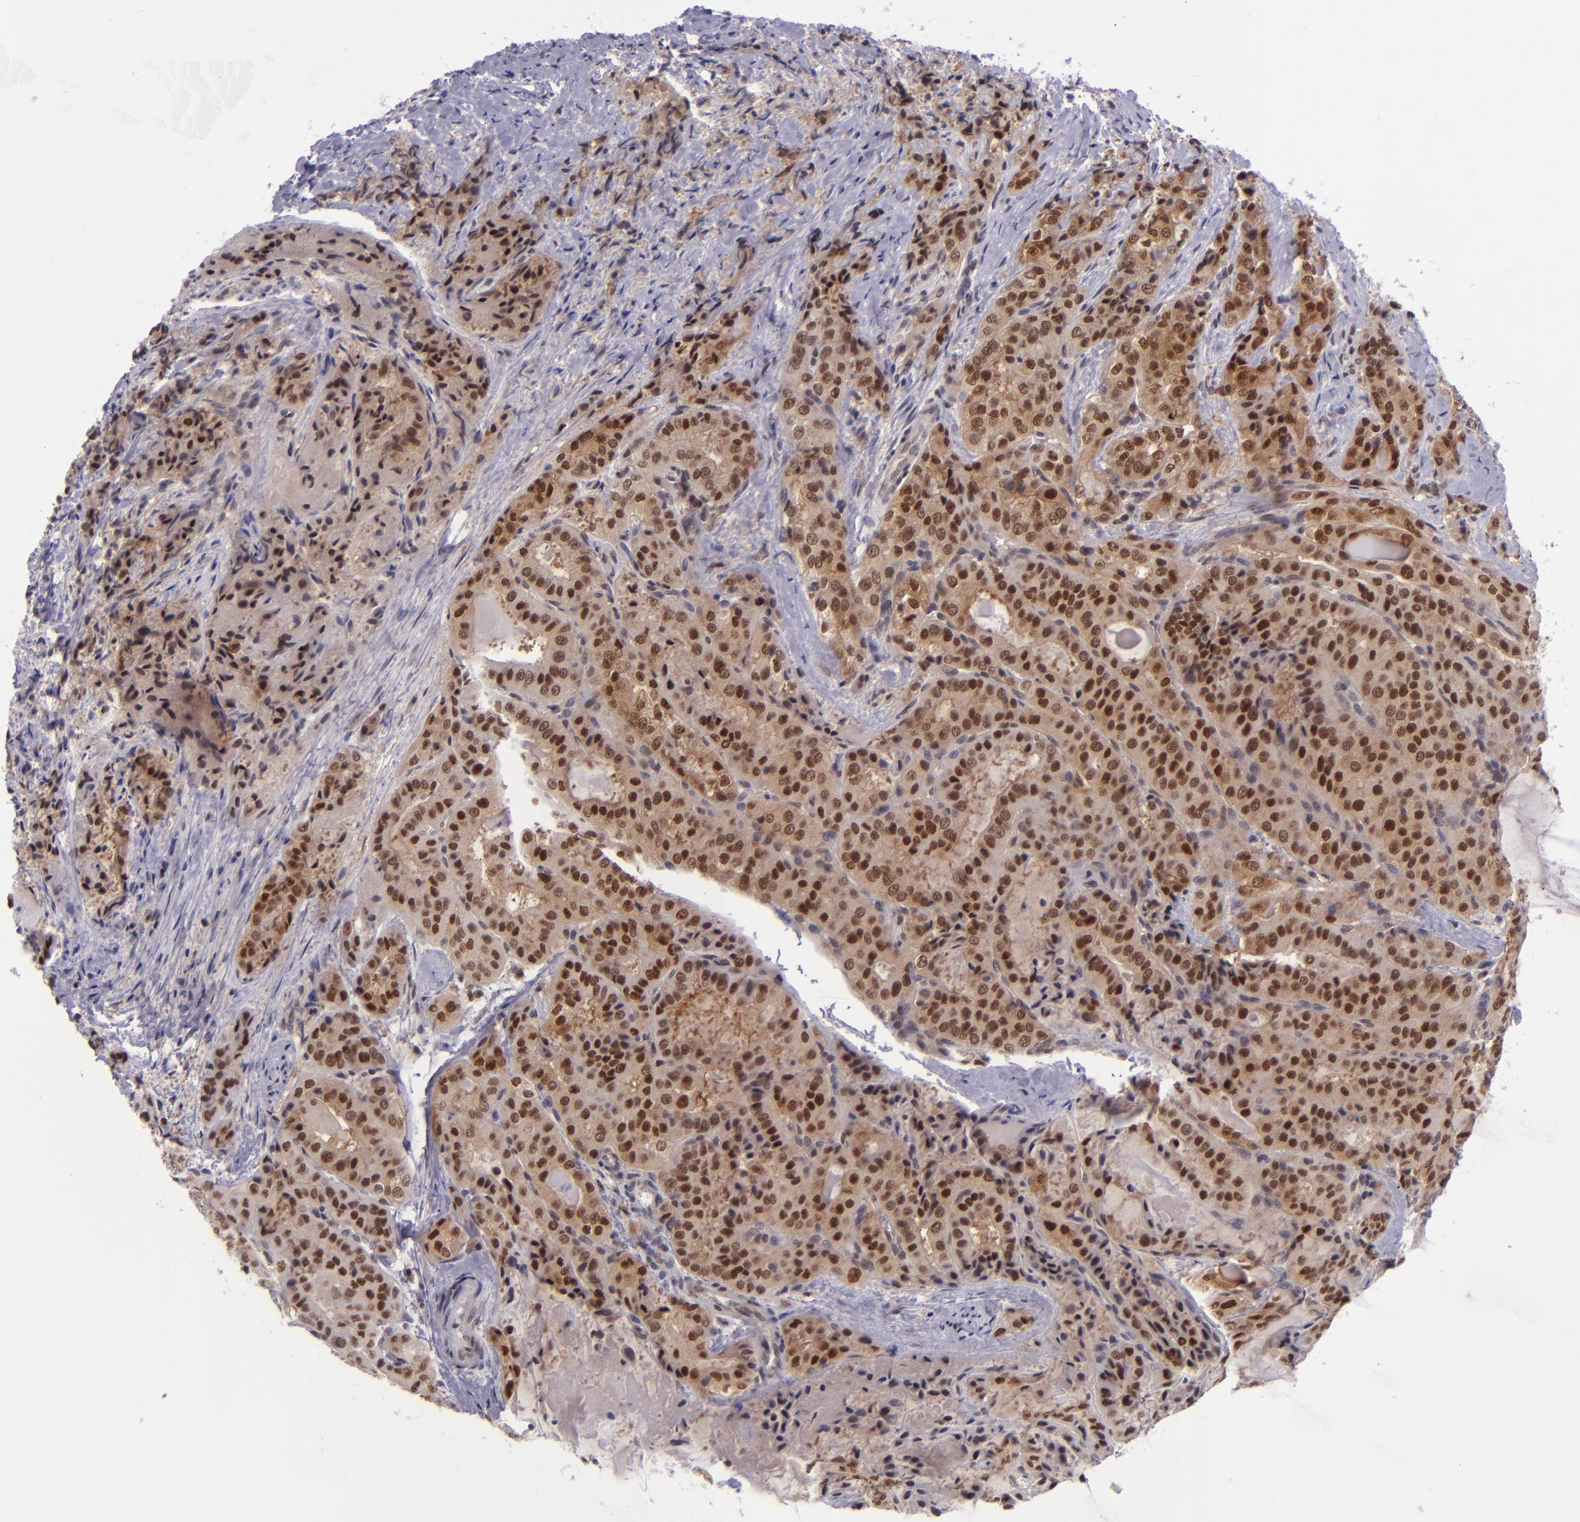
{"staining": {"intensity": "strong", "quantity": ">75%", "location": "cytoplasmic/membranous,nuclear"}, "tissue": "thyroid cancer", "cell_type": "Tumor cells", "image_type": "cancer", "snomed": [{"axis": "morphology", "description": "Papillary adenocarcinoma, NOS"}, {"axis": "topography", "description": "Thyroid gland"}], "caption": "Thyroid cancer (papillary adenocarcinoma) stained for a protein (brown) displays strong cytoplasmic/membranous and nuclear positive positivity in about >75% of tumor cells.", "gene": "BAG1", "patient": {"sex": "female", "age": 71}}